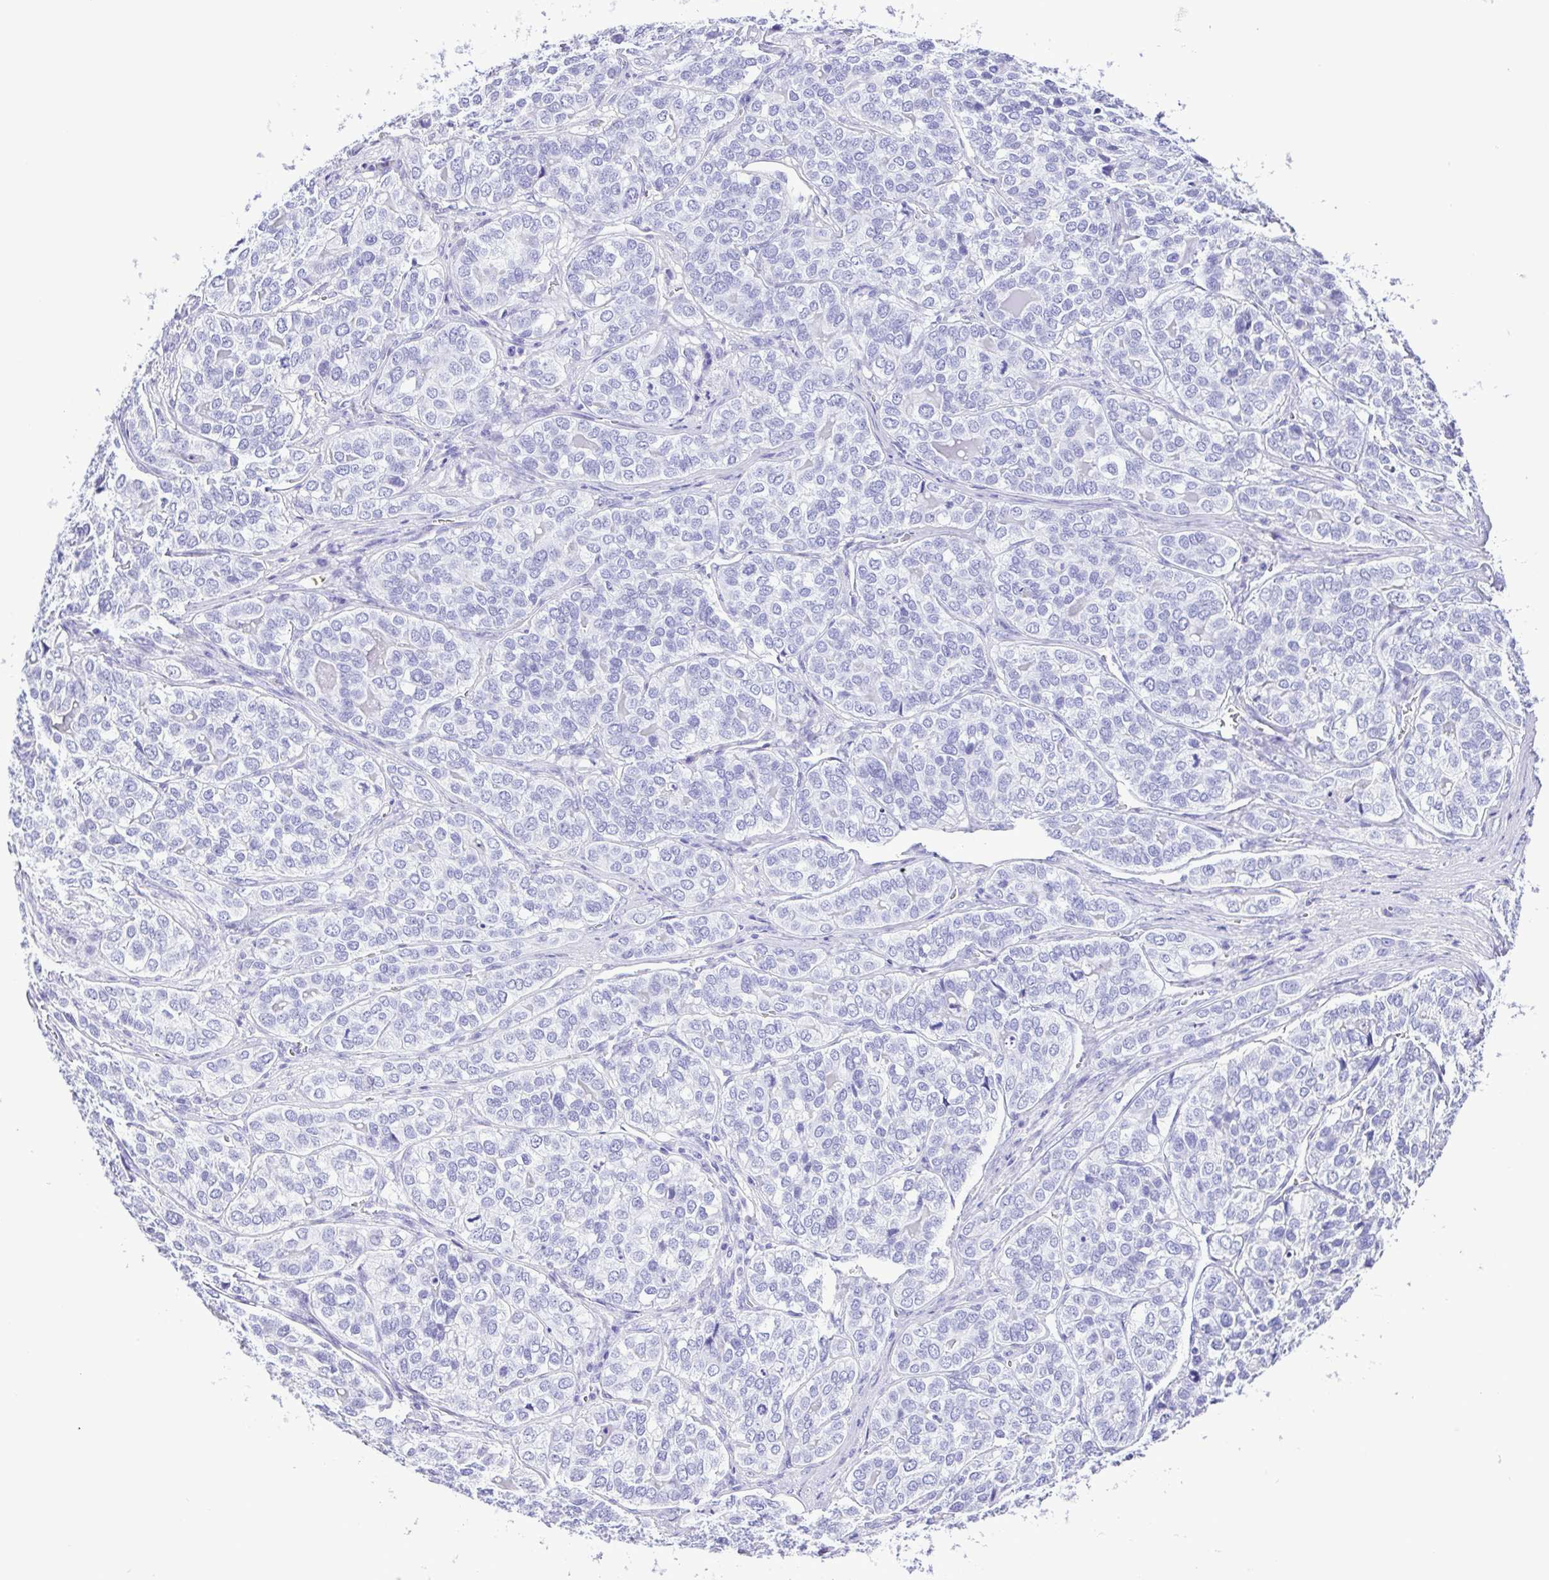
{"staining": {"intensity": "negative", "quantity": "none", "location": "none"}, "tissue": "liver cancer", "cell_type": "Tumor cells", "image_type": "cancer", "snomed": [{"axis": "morphology", "description": "Cholangiocarcinoma"}, {"axis": "topography", "description": "Liver"}], "caption": "IHC image of neoplastic tissue: liver cancer (cholangiocarcinoma) stained with DAB (3,3'-diaminobenzidine) exhibits no significant protein staining in tumor cells. (Immunohistochemistry, brightfield microscopy, high magnification).", "gene": "SYT1", "patient": {"sex": "male", "age": 56}}